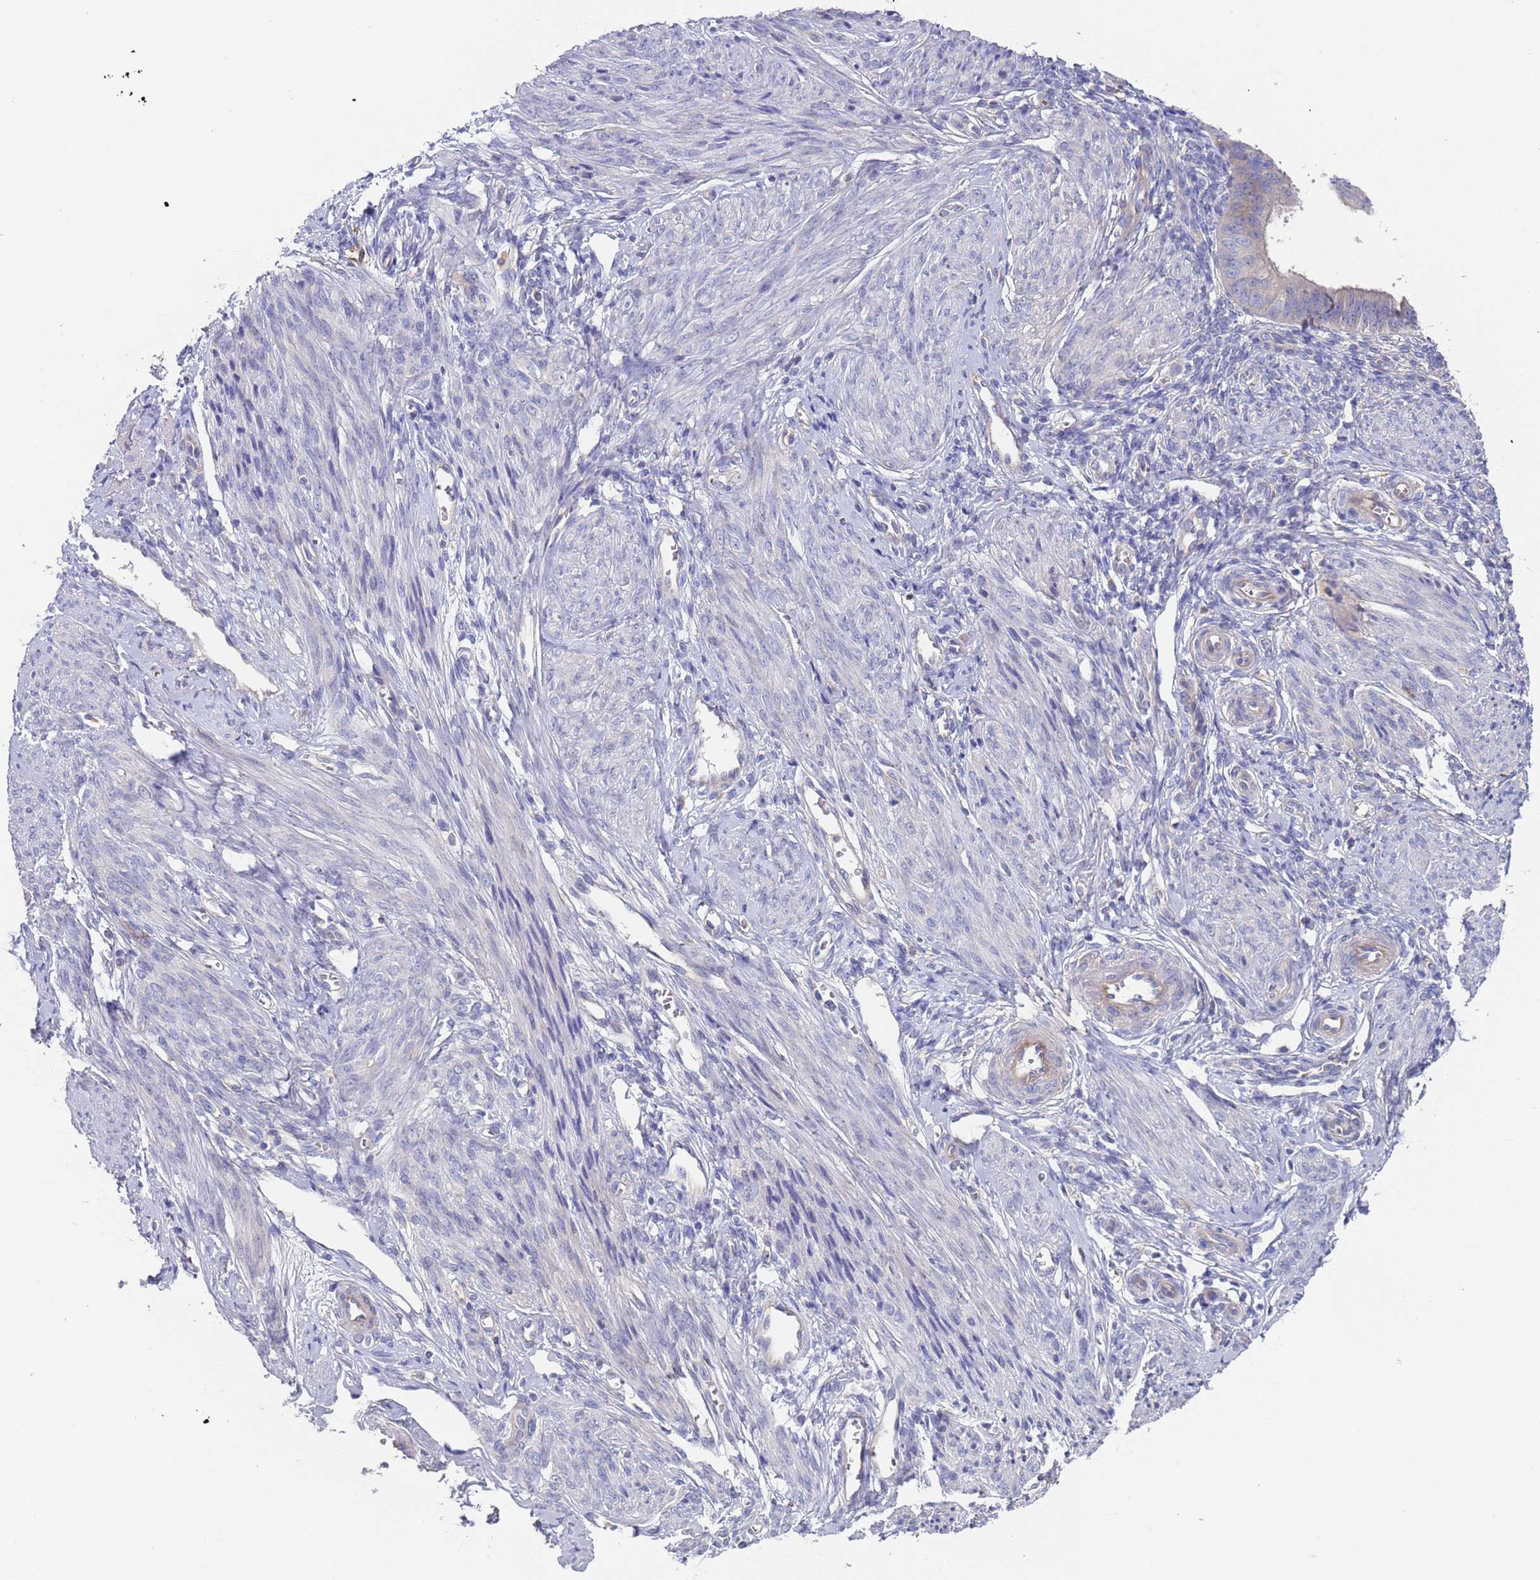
{"staining": {"intensity": "negative", "quantity": "none", "location": "none"}, "tissue": "endometrium", "cell_type": "Cells in endometrial stroma", "image_type": "normal", "snomed": [{"axis": "morphology", "description": "Normal tissue, NOS"}, {"axis": "topography", "description": "Uterus"}, {"axis": "topography", "description": "Endometrium"}], "caption": "The micrograph demonstrates no staining of cells in endometrial stroma in benign endometrium.", "gene": "MALRD1", "patient": {"sex": "female", "age": 48}}